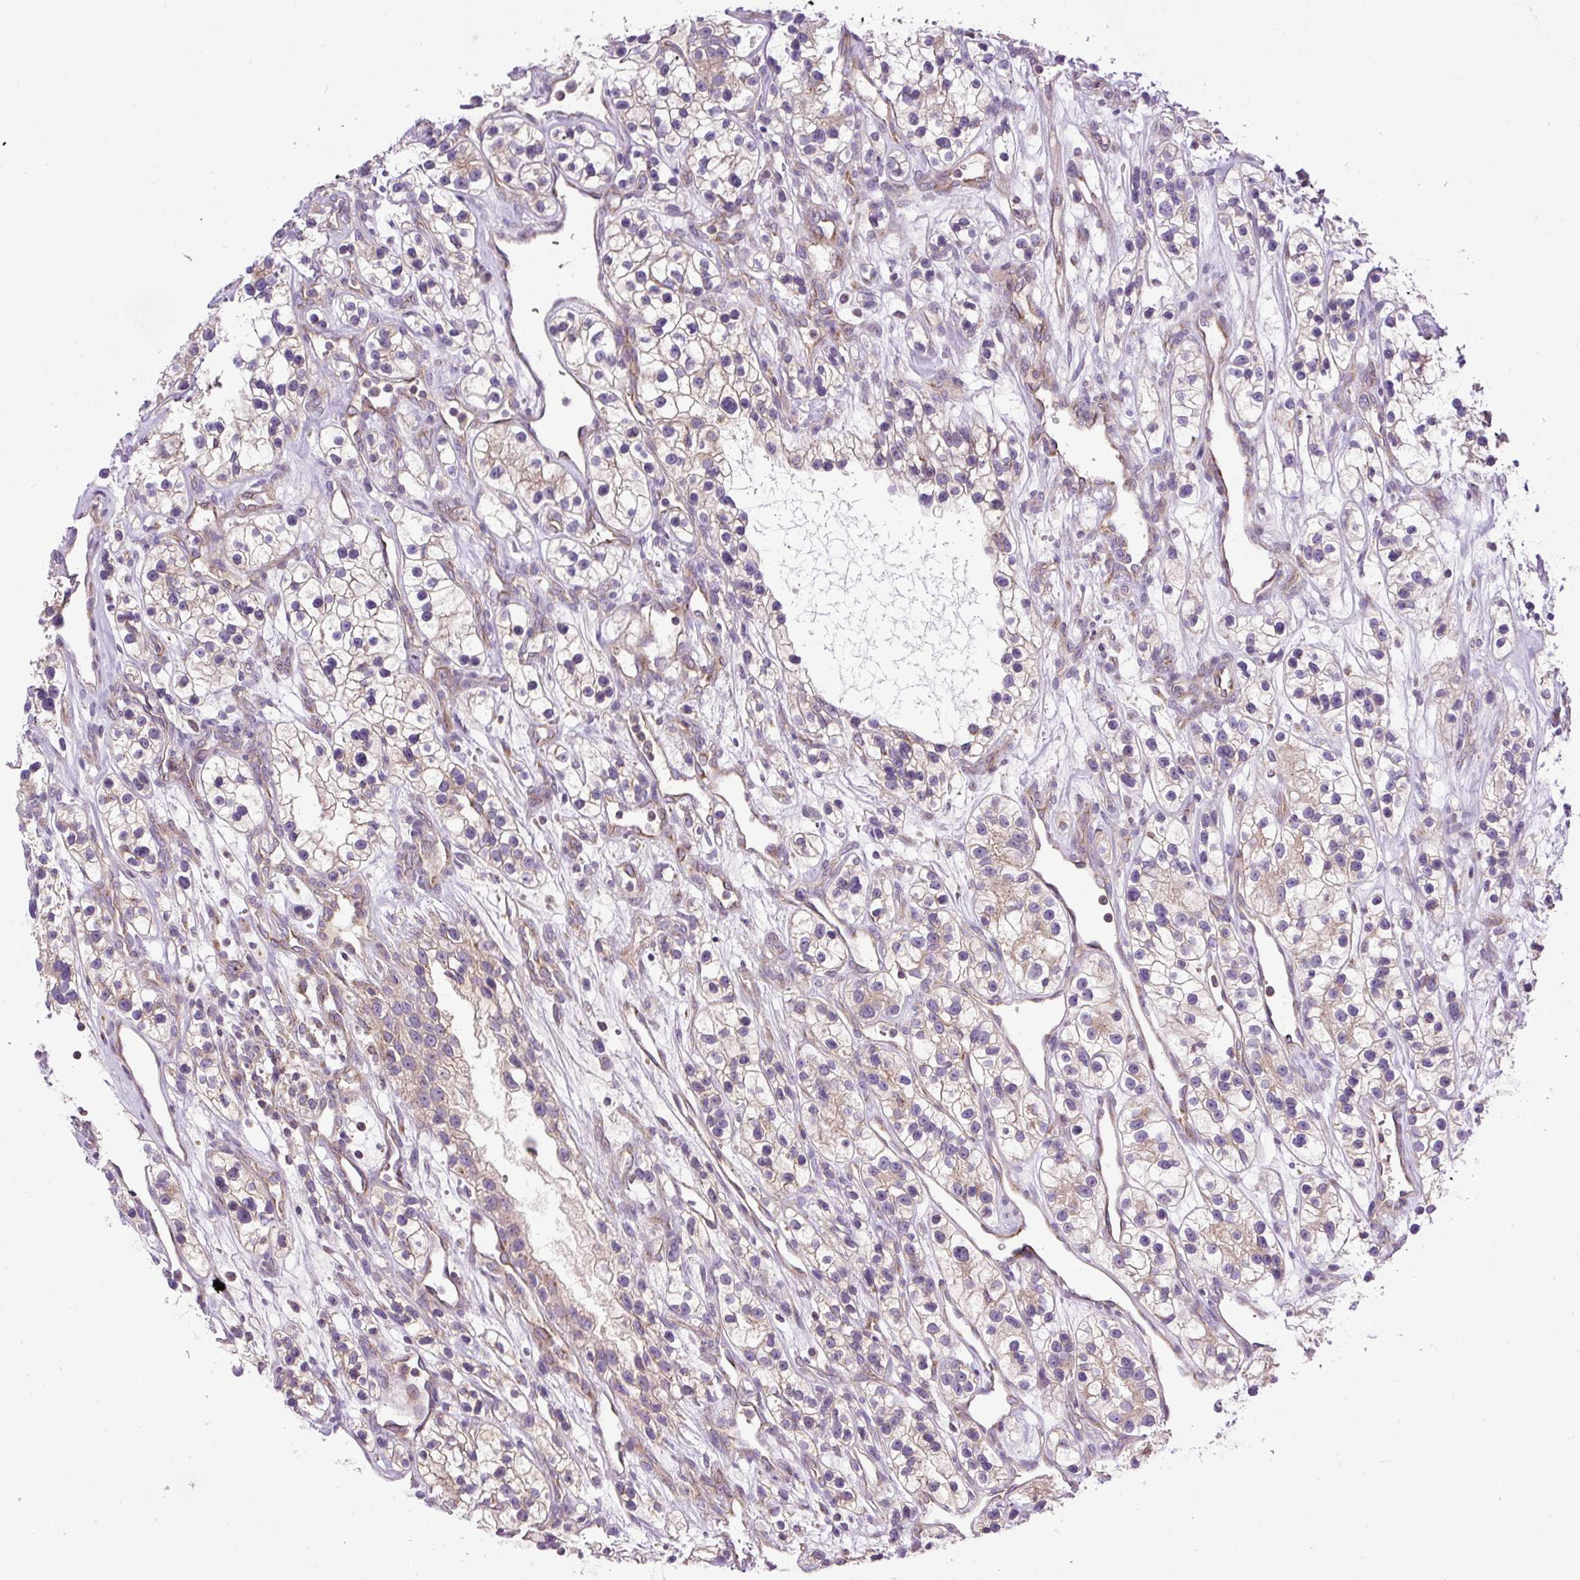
{"staining": {"intensity": "weak", "quantity": "25%-75%", "location": "cytoplasmic/membranous"}, "tissue": "renal cancer", "cell_type": "Tumor cells", "image_type": "cancer", "snomed": [{"axis": "morphology", "description": "Adenocarcinoma, NOS"}, {"axis": "topography", "description": "Kidney"}], "caption": "IHC staining of renal adenocarcinoma, which demonstrates low levels of weak cytoplasmic/membranous staining in approximately 25%-75% of tumor cells indicating weak cytoplasmic/membranous protein staining. The staining was performed using DAB (3,3'-diaminobenzidine) (brown) for protein detection and nuclei were counterstained in hematoxylin (blue).", "gene": "ZNF547", "patient": {"sex": "female", "age": 57}}